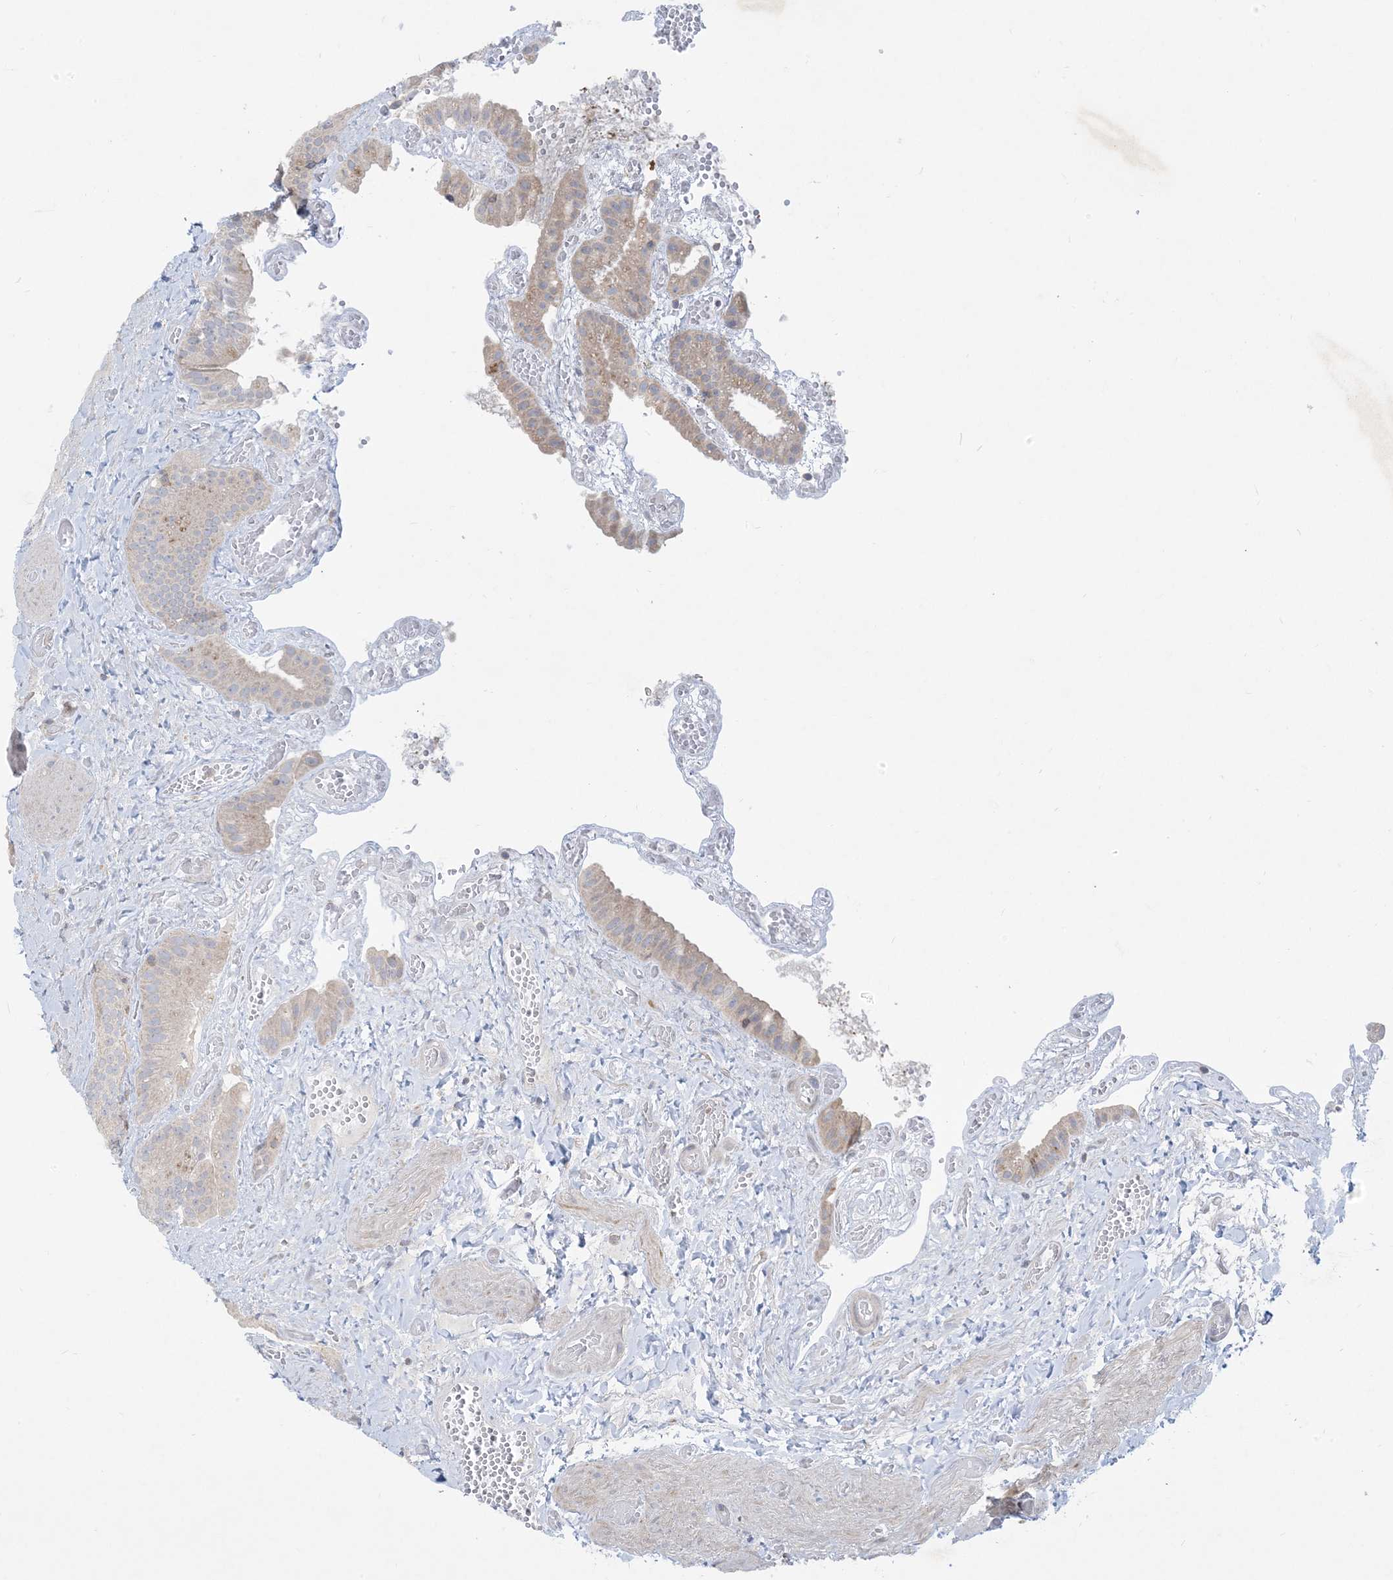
{"staining": {"intensity": "weak", "quantity": "25%-75%", "location": "none"}, "tissue": "gallbladder", "cell_type": "Glandular cells", "image_type": "normal", "snomed": [{"axis": "morphology", "description": "Normal tissue, NOS"}, {"axis": "topography", "description": "Gallbladder"}], "caption": "Approximately 25%-75% of glandular cells in unremarkable gallbladder reveal weak None protein positivity as visualized by brown immunohistochemical staining.", "gene": "AOC1", "patient": {"sex": "female", "age": 64}}